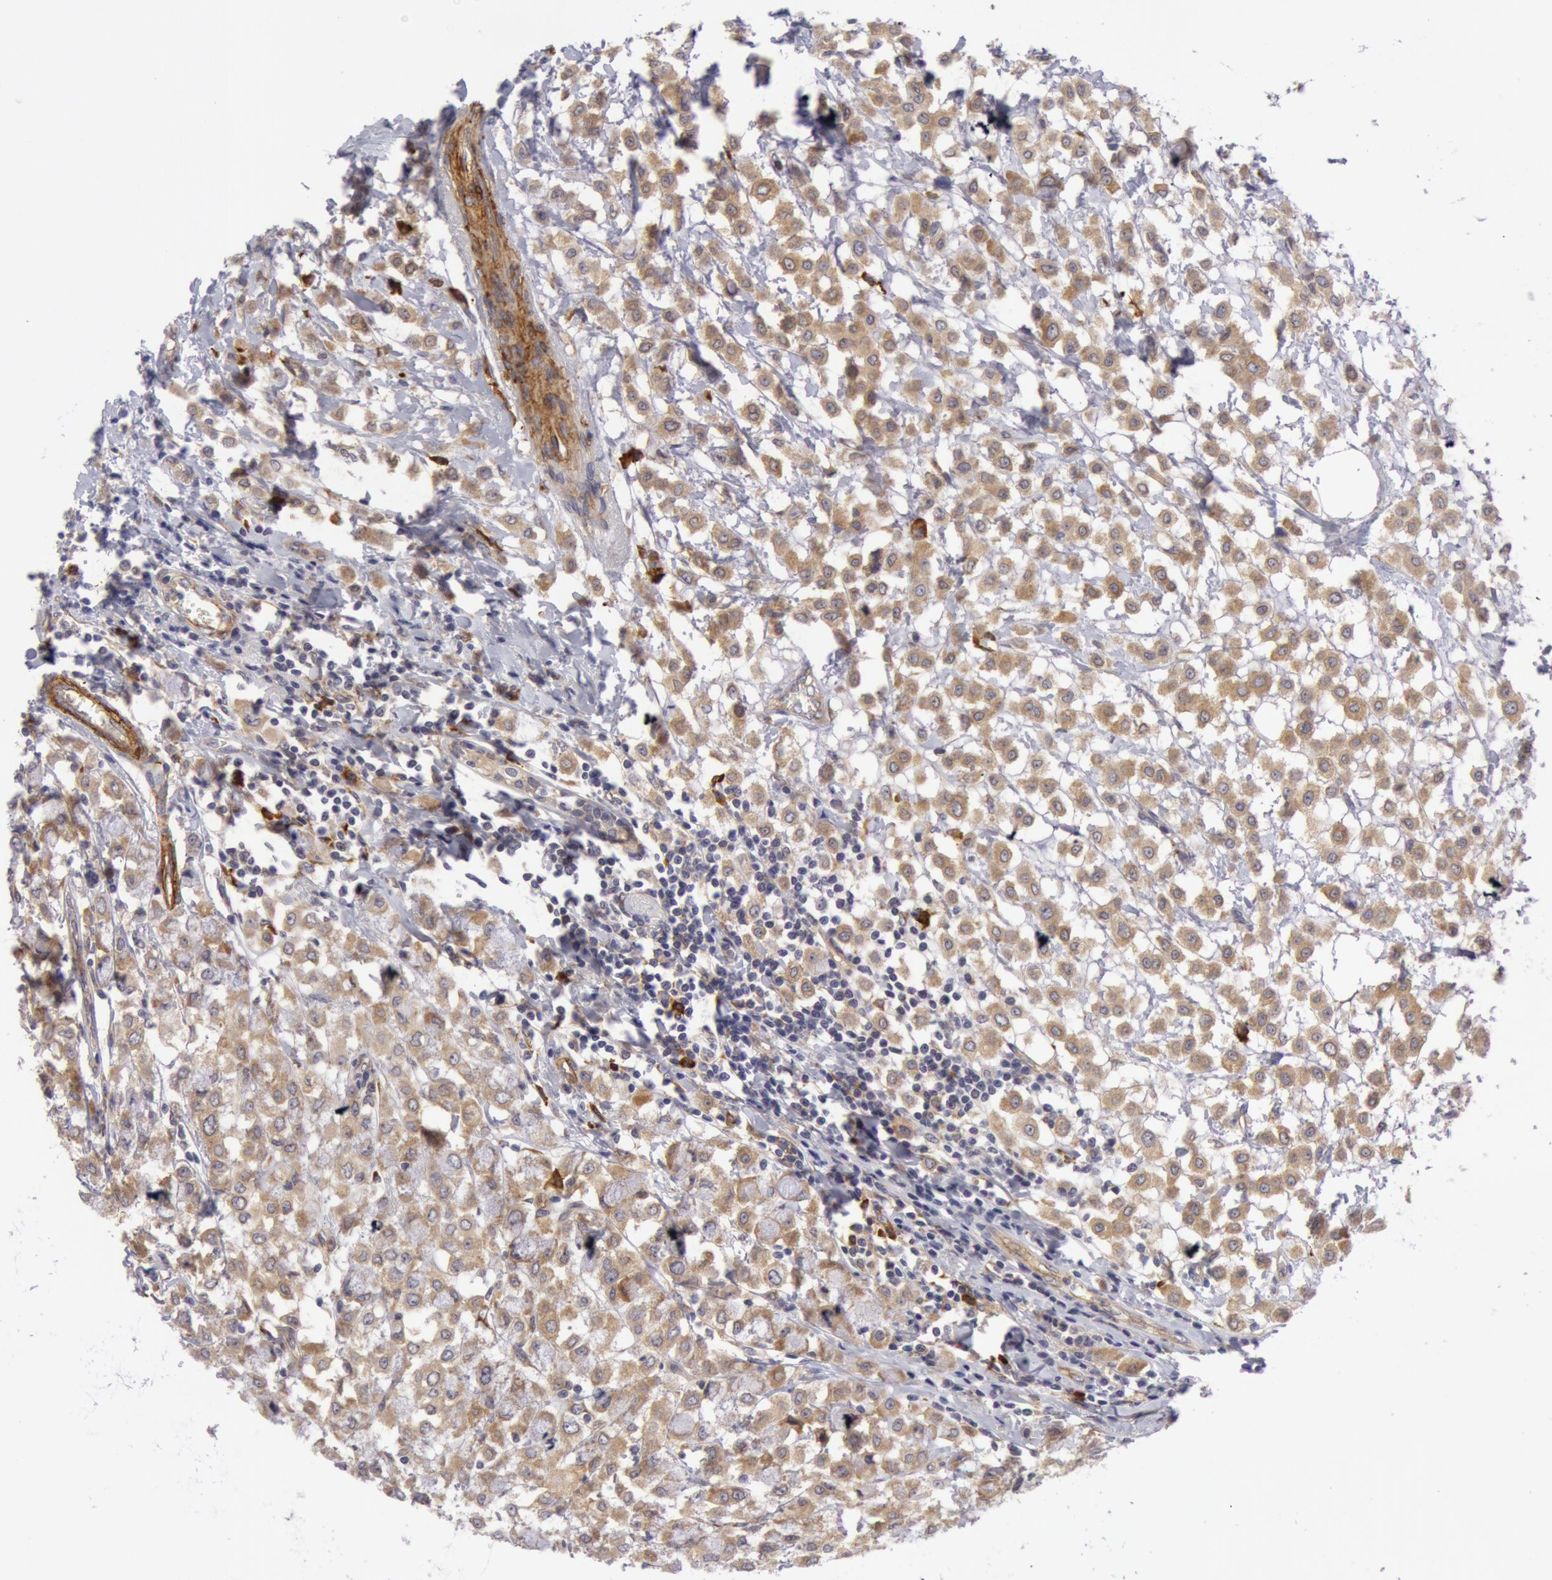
{"staining": {"intensity": "weak", "quantity": ">75%", "location": "cytoplasmic/membranous"}, "tissue": "breast cancer", "cell_type": "Tumor cells", "image_type": "cancer", "snomed": [{"axis": "morphology", "description": "Lobular carcinoma"}, {"axis": "topography", "description": "Breast"}], "caption": "This micrograph displays IHC staining of human breast cancer, with low weak cytoplasmic/membranous expression in approximately >75% of tumor cells.", "gene": "IL23A", "patient": {"sex": "female", "age": 85}}